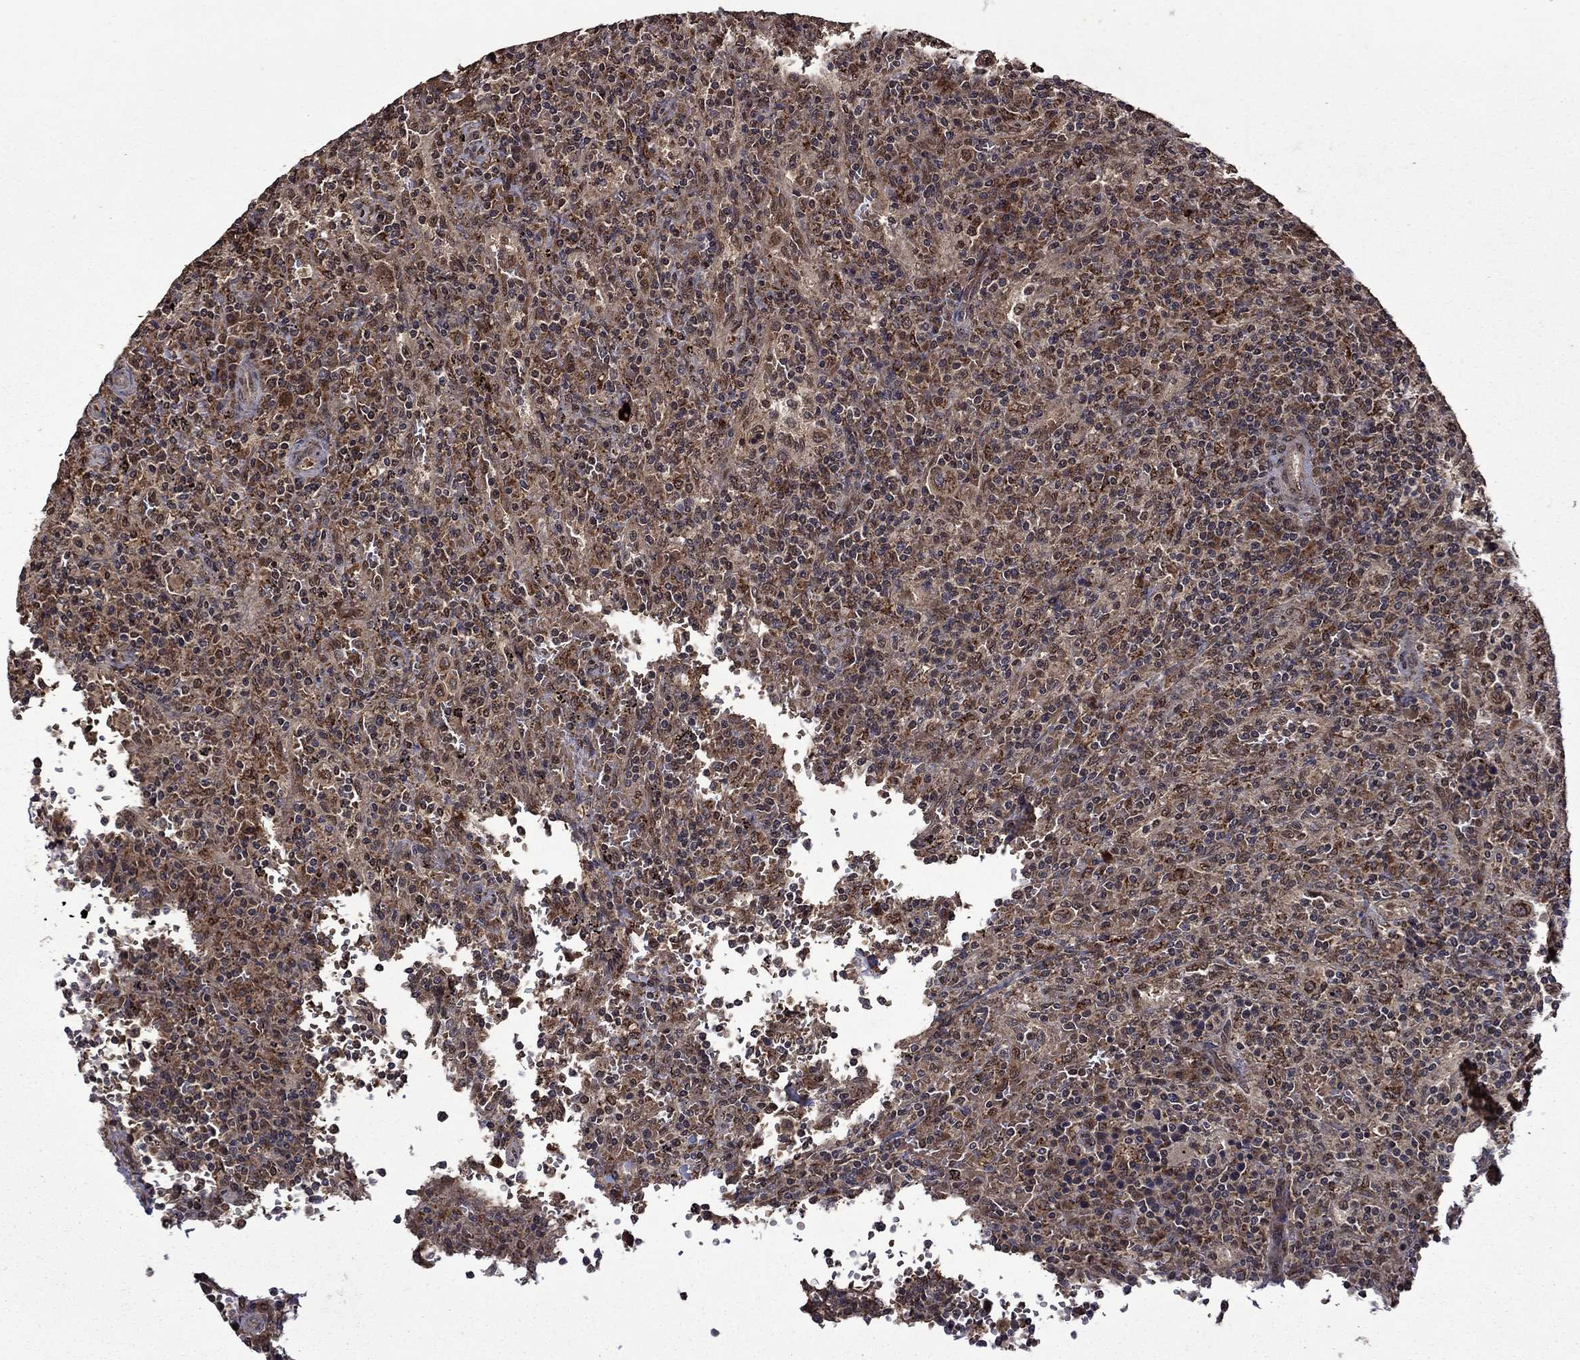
{"staining": {"intensity": "moderate", "quantity": "25%-75%", "location": "cytoplasmic/membranous"}, "tissue": "lymphoma", "cell_type": "Tumor cells", "image_type": "cancer", "snomed": [{"axis": "morphology", "description": "Malignant lymphoma, non-Hodgkin's type, Low grade"}, {"axis": "topography", "description": "Spleen"}], "caption": "IHC (DAB) staining of human malignant lymphoma, non-Hodgkin's type (low-grade) exhibits moderate cytoplasmic/membranous protein positivity in approximately 25%-75% of tumor cells. (Brightfield microscopy of DAB IHC at high magnification).", "gene": "ITM2B", "patient": {"sex": "male", "age": 62}}